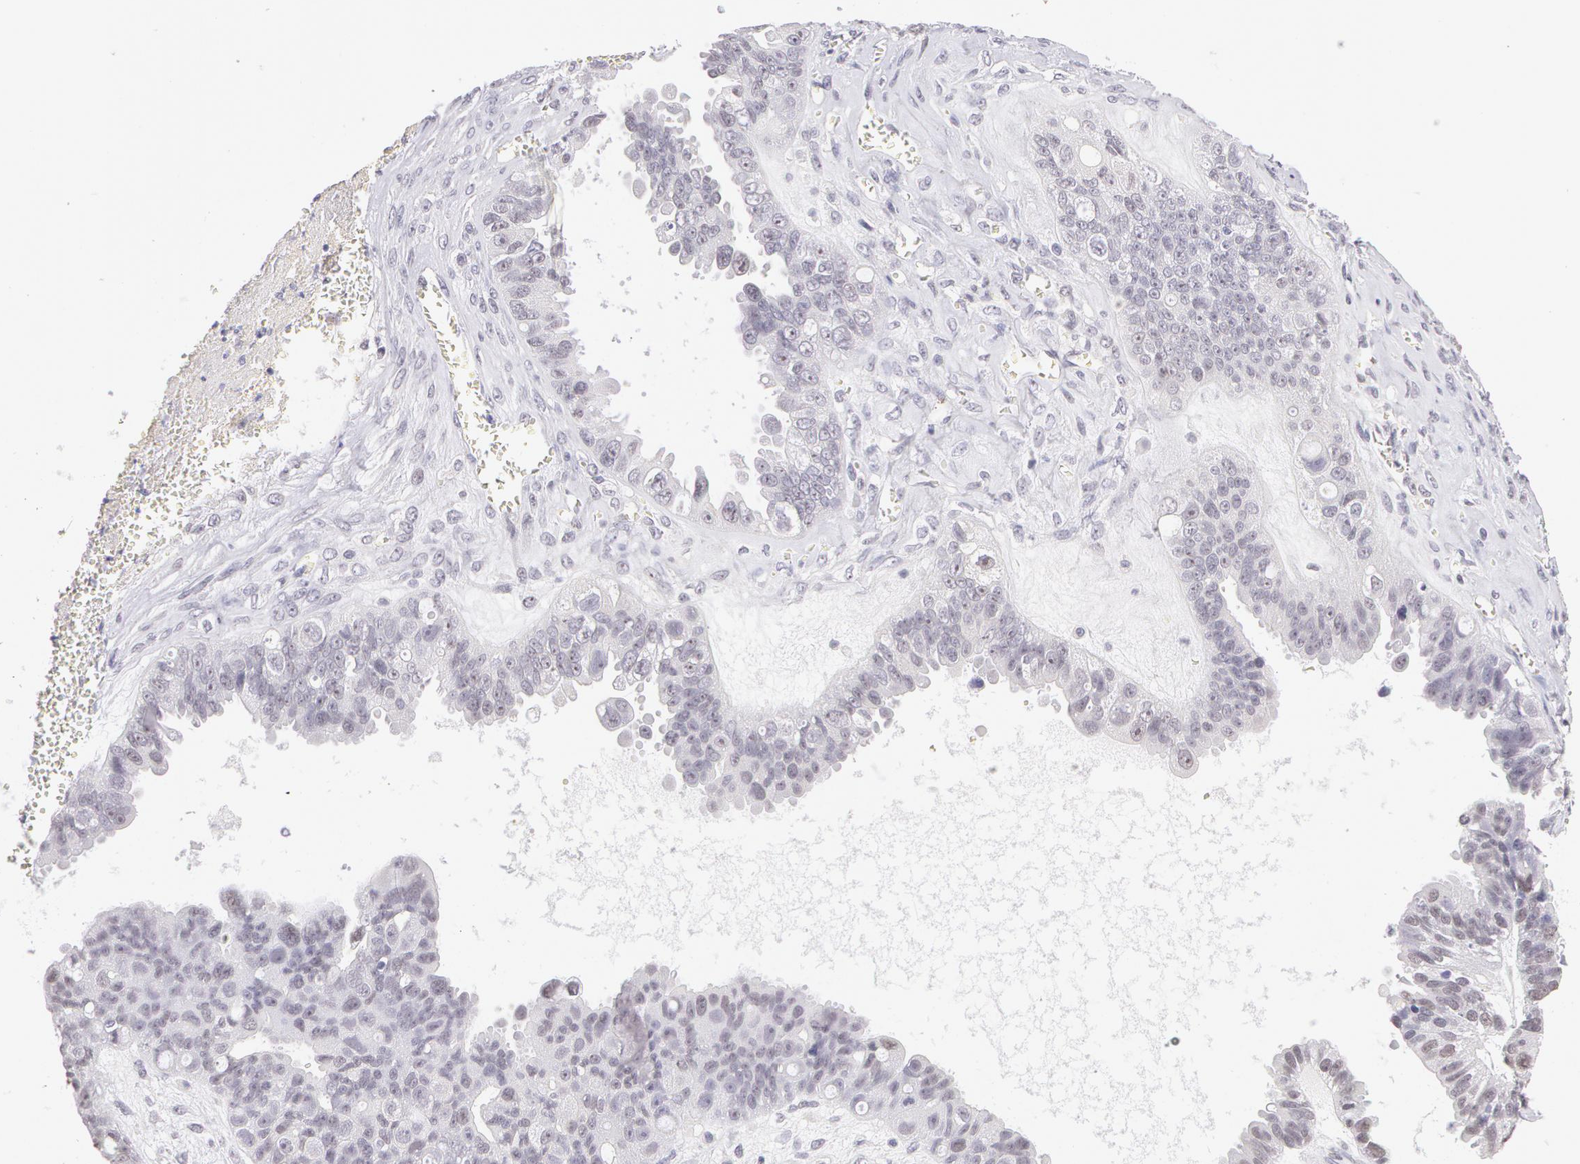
{"staining": {"intensity": "weak", "quantity": "25%-75%", "location": "nuclear"}, "tissue": "ovarian cancer", "cell_type": "Tumor cells", "image_type": "cancer", "snomed": [{"axis": "morphology", "description": "Carcinoma, endometroid"}, {"axis": "topography", "description": "Ovary"}], "caption": "Immunohistochemistry of endometroid carcinoma (ovarian) shows low levels of weak nuclear positivity in about 25%-75% of tumor cells.", "gene": "ZNF597", "patient": {"sex": "female", "age": 85}}